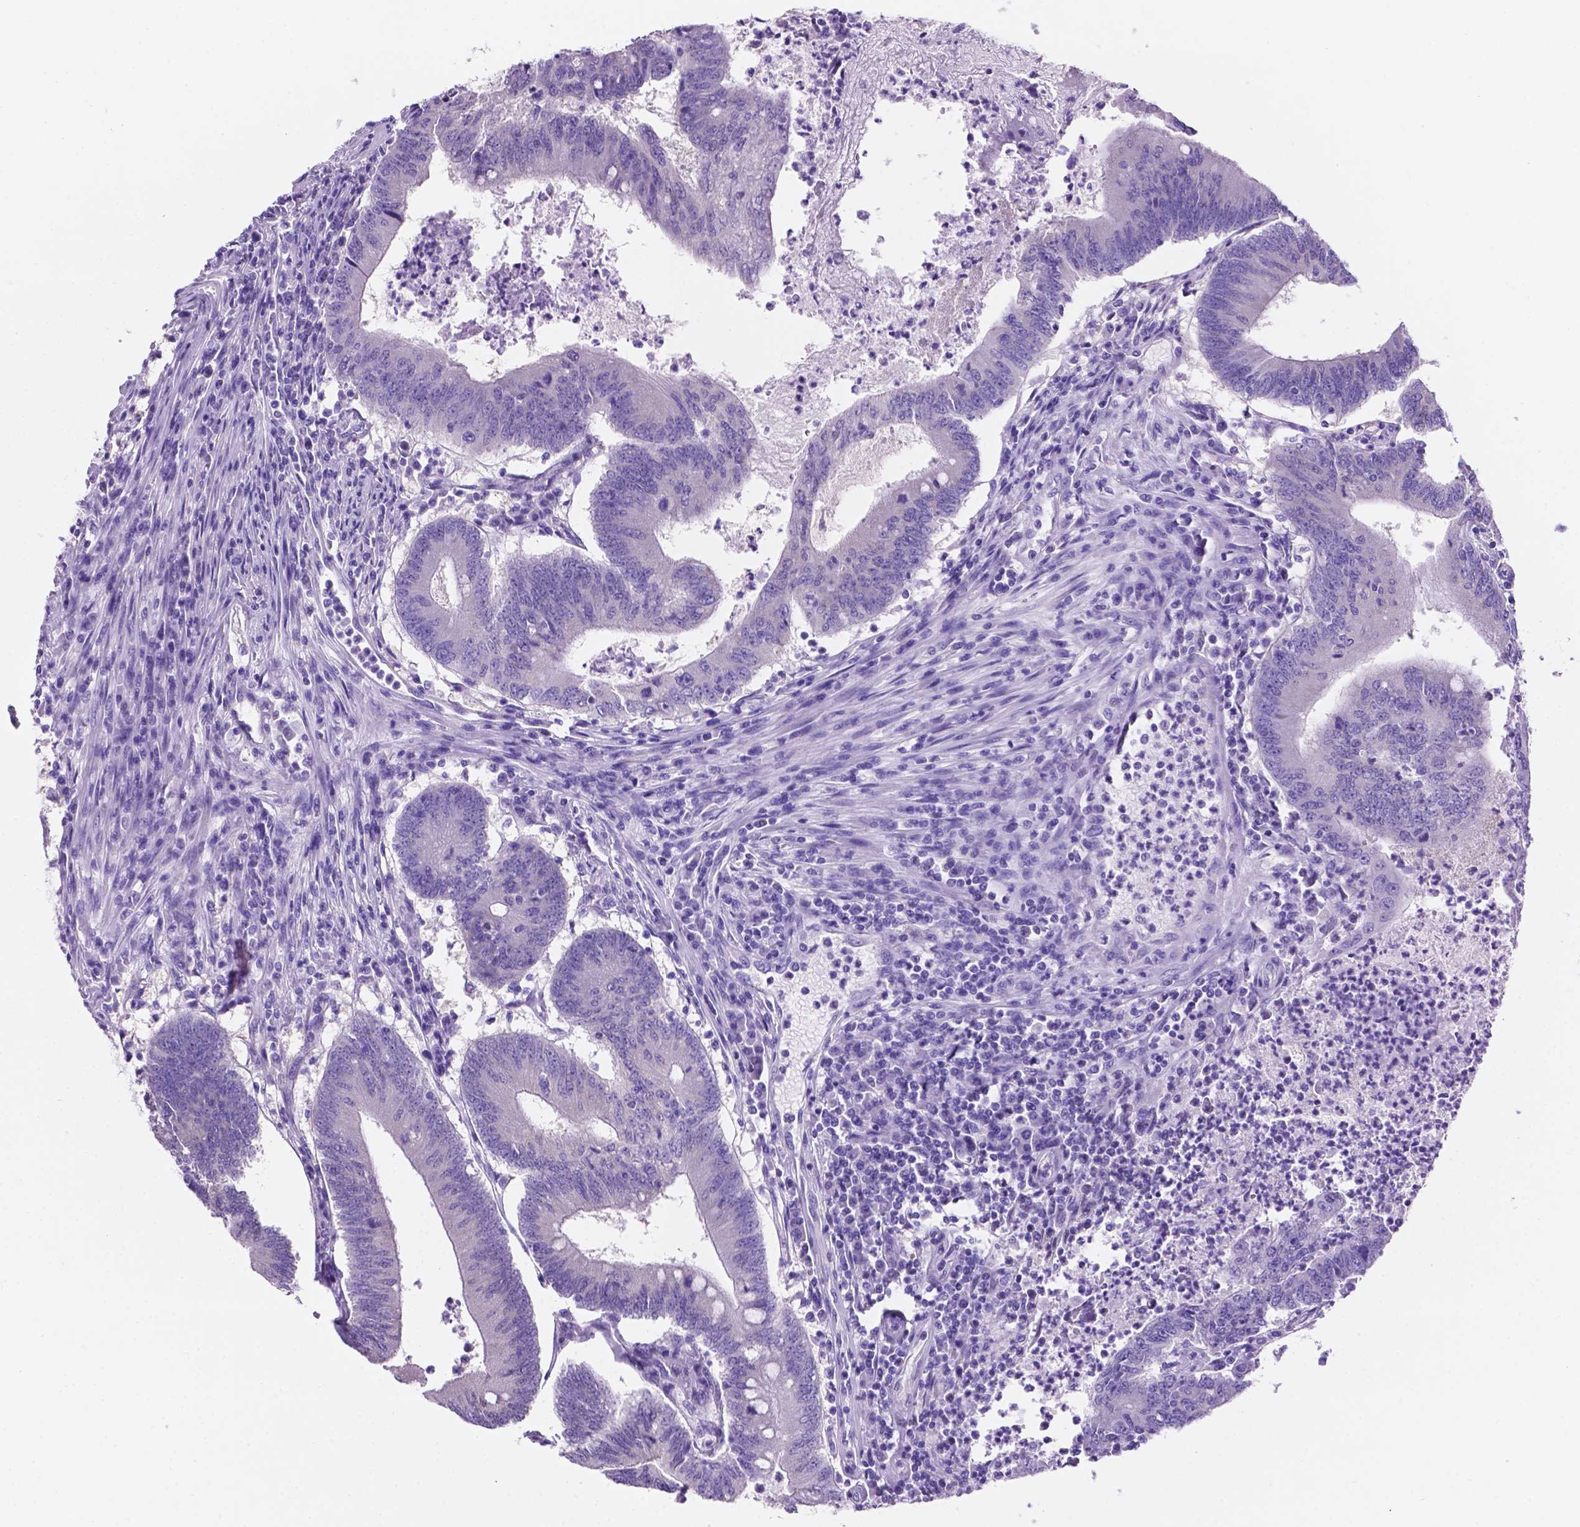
{"staining": {"intensity": "negative", "quantity": "none", "location": "none"}, "tissue": "colorectal cancer", "cell_type": "Tumor cells", "image_type": "cancer", "snomed": [{"axis": "morphology", "description": "Adenocarcinoma, NOS"}, {"axis": "topography", "description": "Colon"}], "caption": "DAB immunohistochemical staining of human colorectal adenocarcinoma shows no significant positivity in tumor cells.", "gene": "TMEM210", "patient": {"sex": "female", "age": 70}}